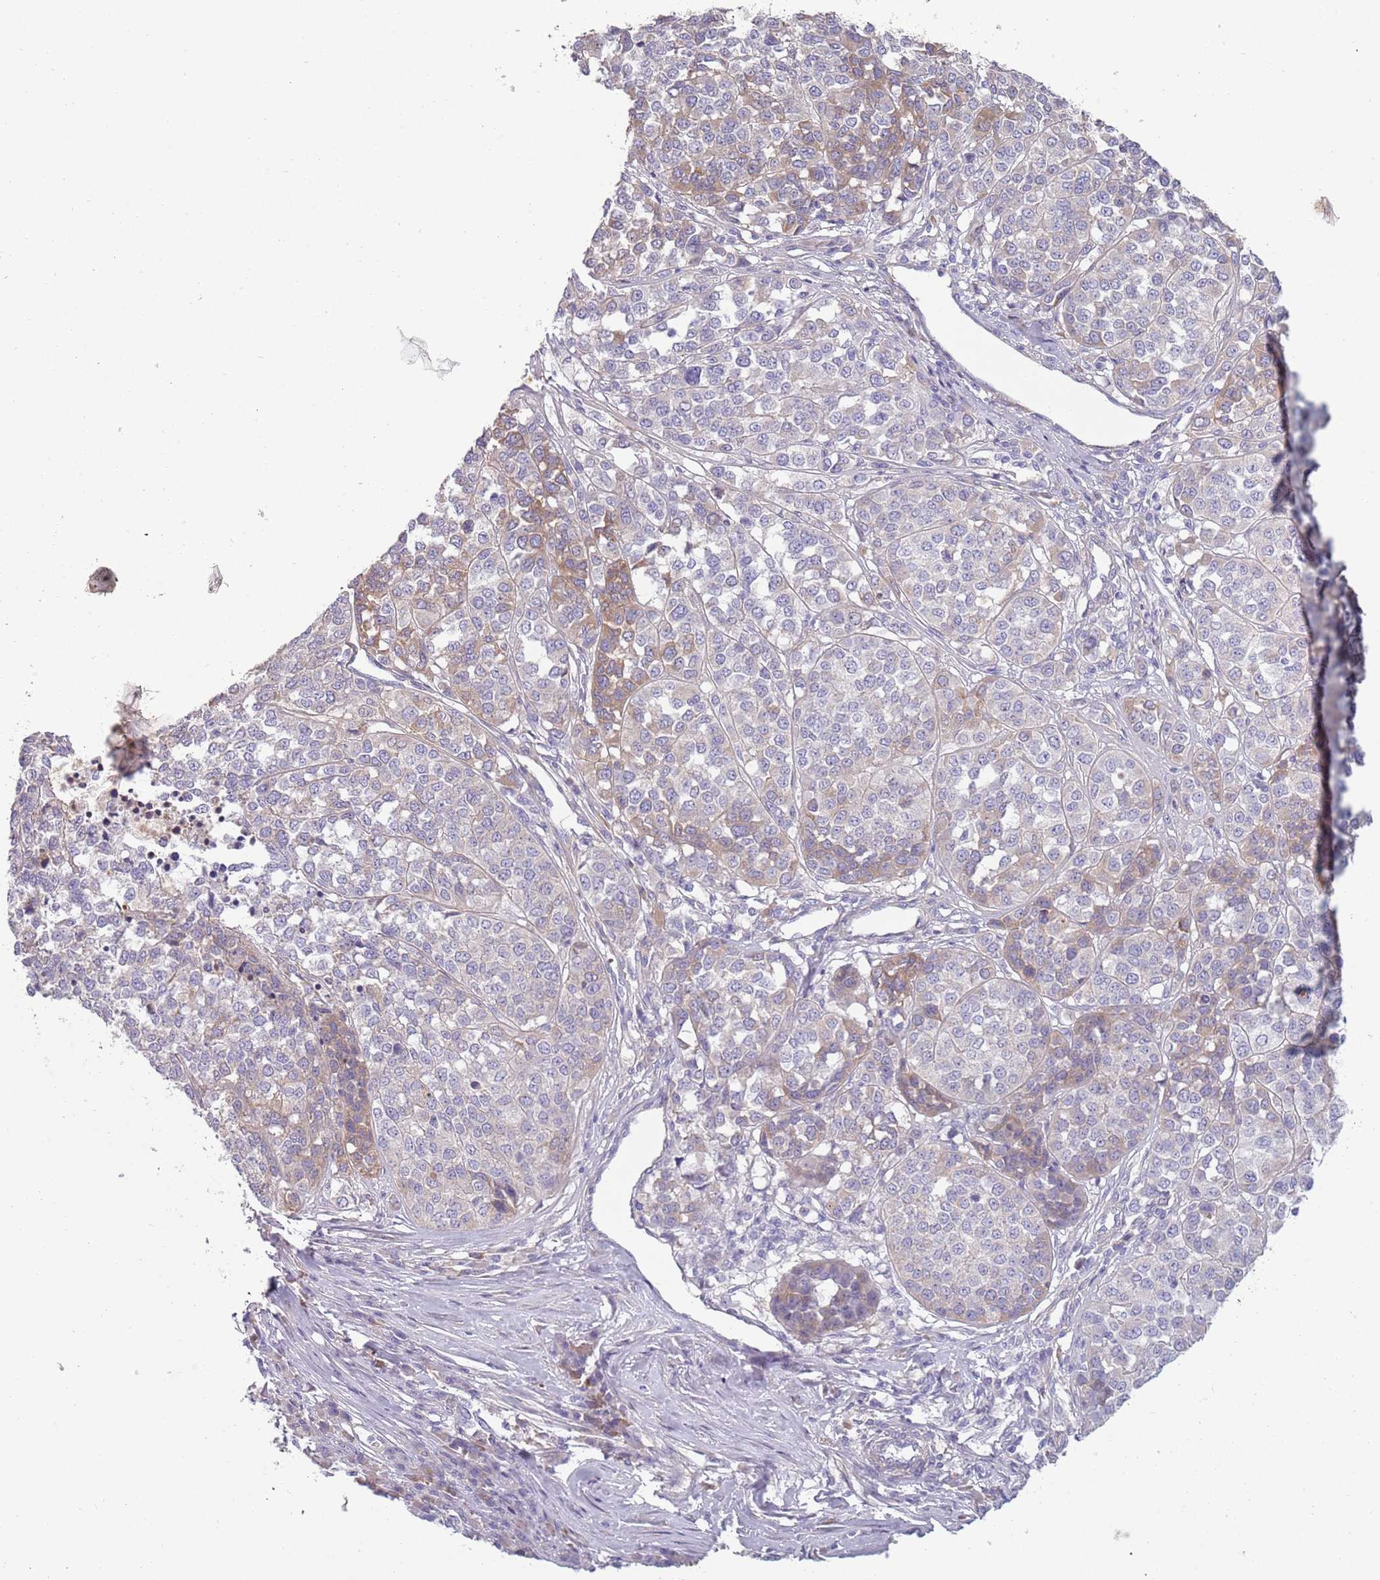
{"staining": {"intensity": "moderate", "quantity": "<25%", "location": "cytoplasmic/membranous"}, "tissue": "melanoma", "cell_type": "Tumor cells", "image_type": "cancer", "snomed": [{"axis": "morphology", "description": "Malignant melanoma, Metastatic site"}, {"axis": "topography", "description": "Lymph node"}], "caption": "An image of melanoma stained for a protein displays moderate cytoplasmic/membranous brown staining in tumor cells.", "gene": "TNFRSF6B", "patient": {"sex": "male", "age": 44}}